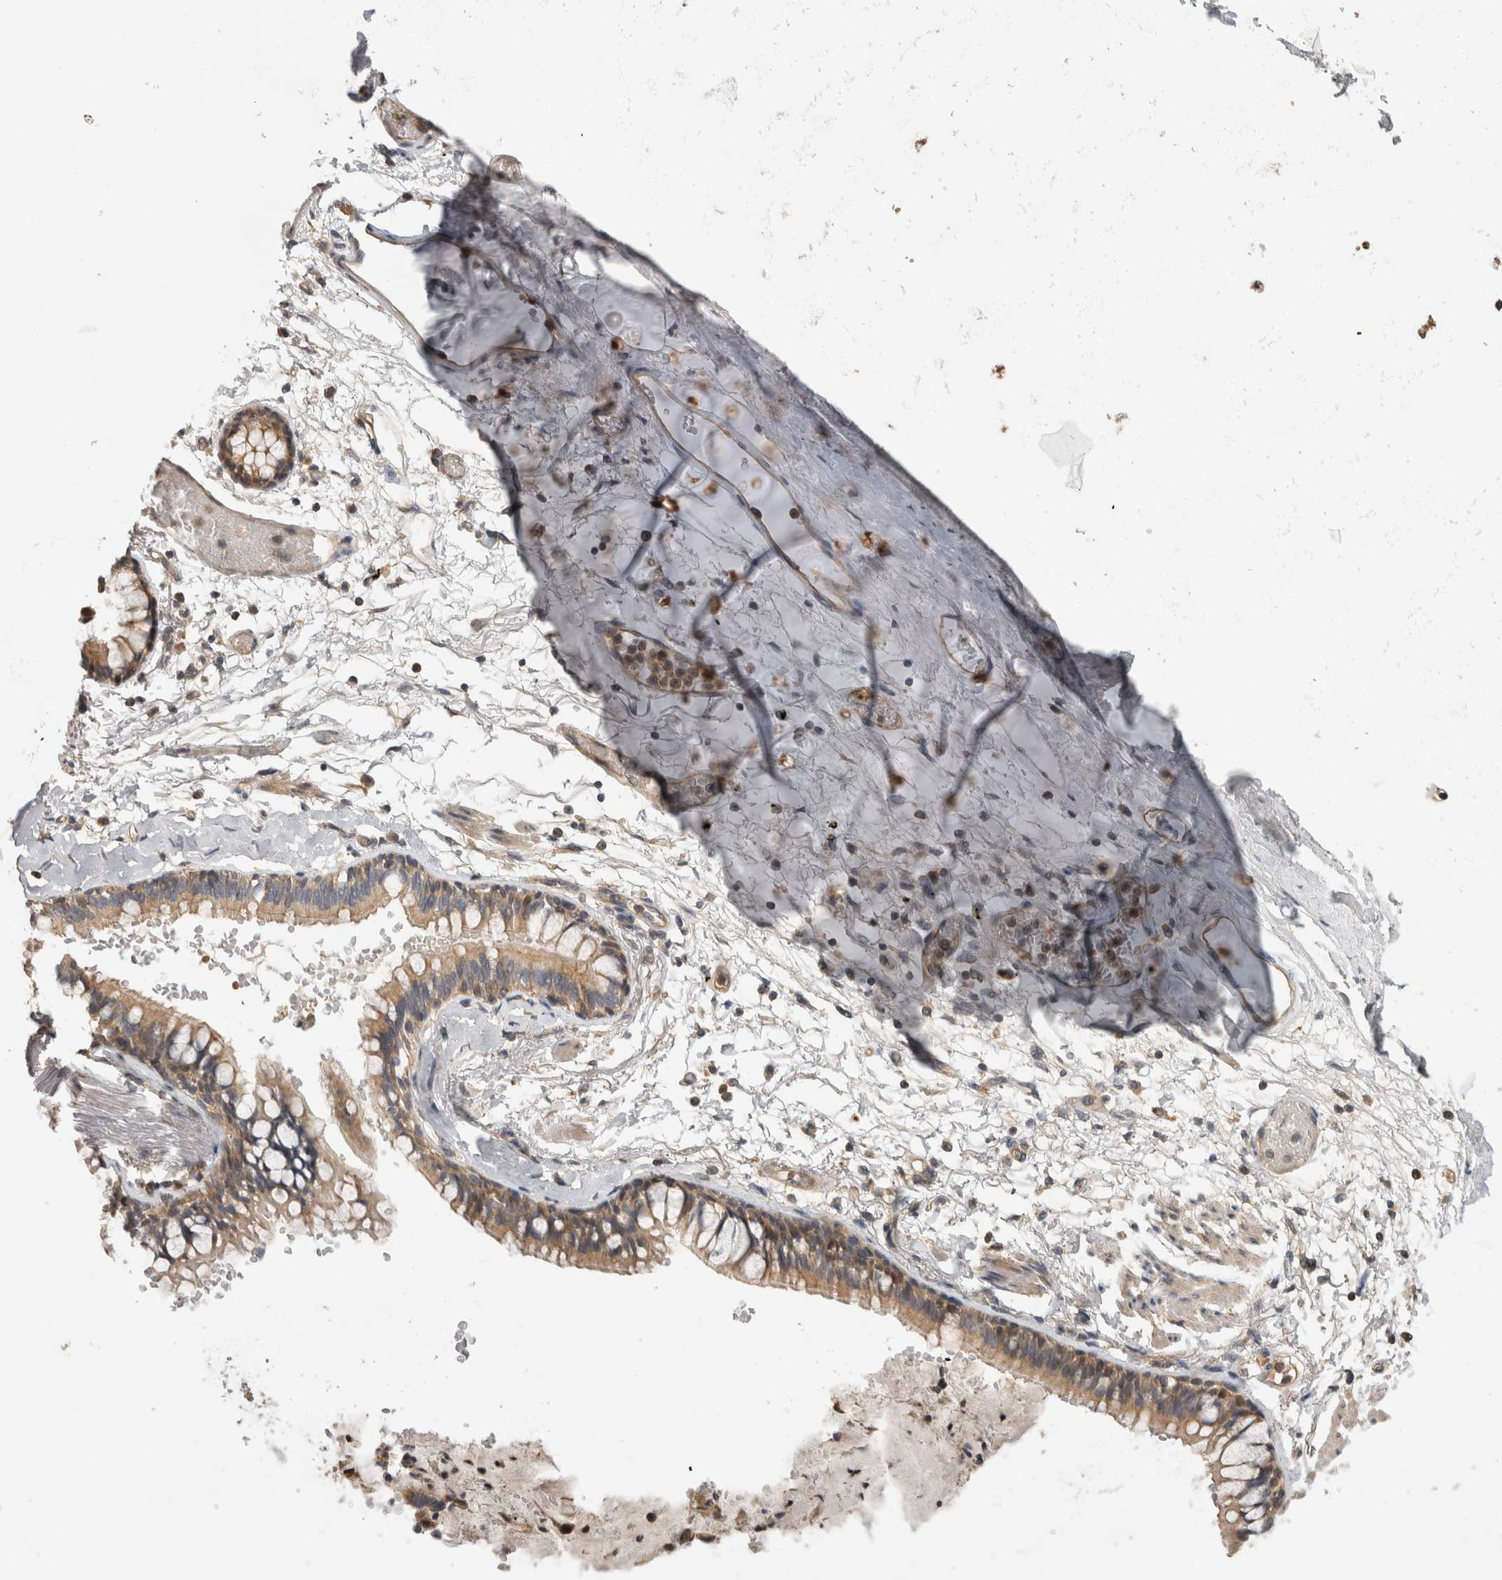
{"staining": {"intensity": "negative", "quantity": "none", "location": "none"}, "tissue": "adipose tissue", "cell_type": "Adipocytes", "image_type": "normal", "snomed": [{"axis": "morphology", "description": "Normal tissue, NOS"}, {"axis": "topography", "description": "Cartilage tissue"}, {"axis": "topography", "description": "Bronchus"}], "caption": "DAB (3,3'-diaminobenzidine) immunohistochemical staining of normal human adipose tissue shows no significant staining in adipocytes.", "gene": "PGM1", "patient": {"sex": "female", "age": 73}}